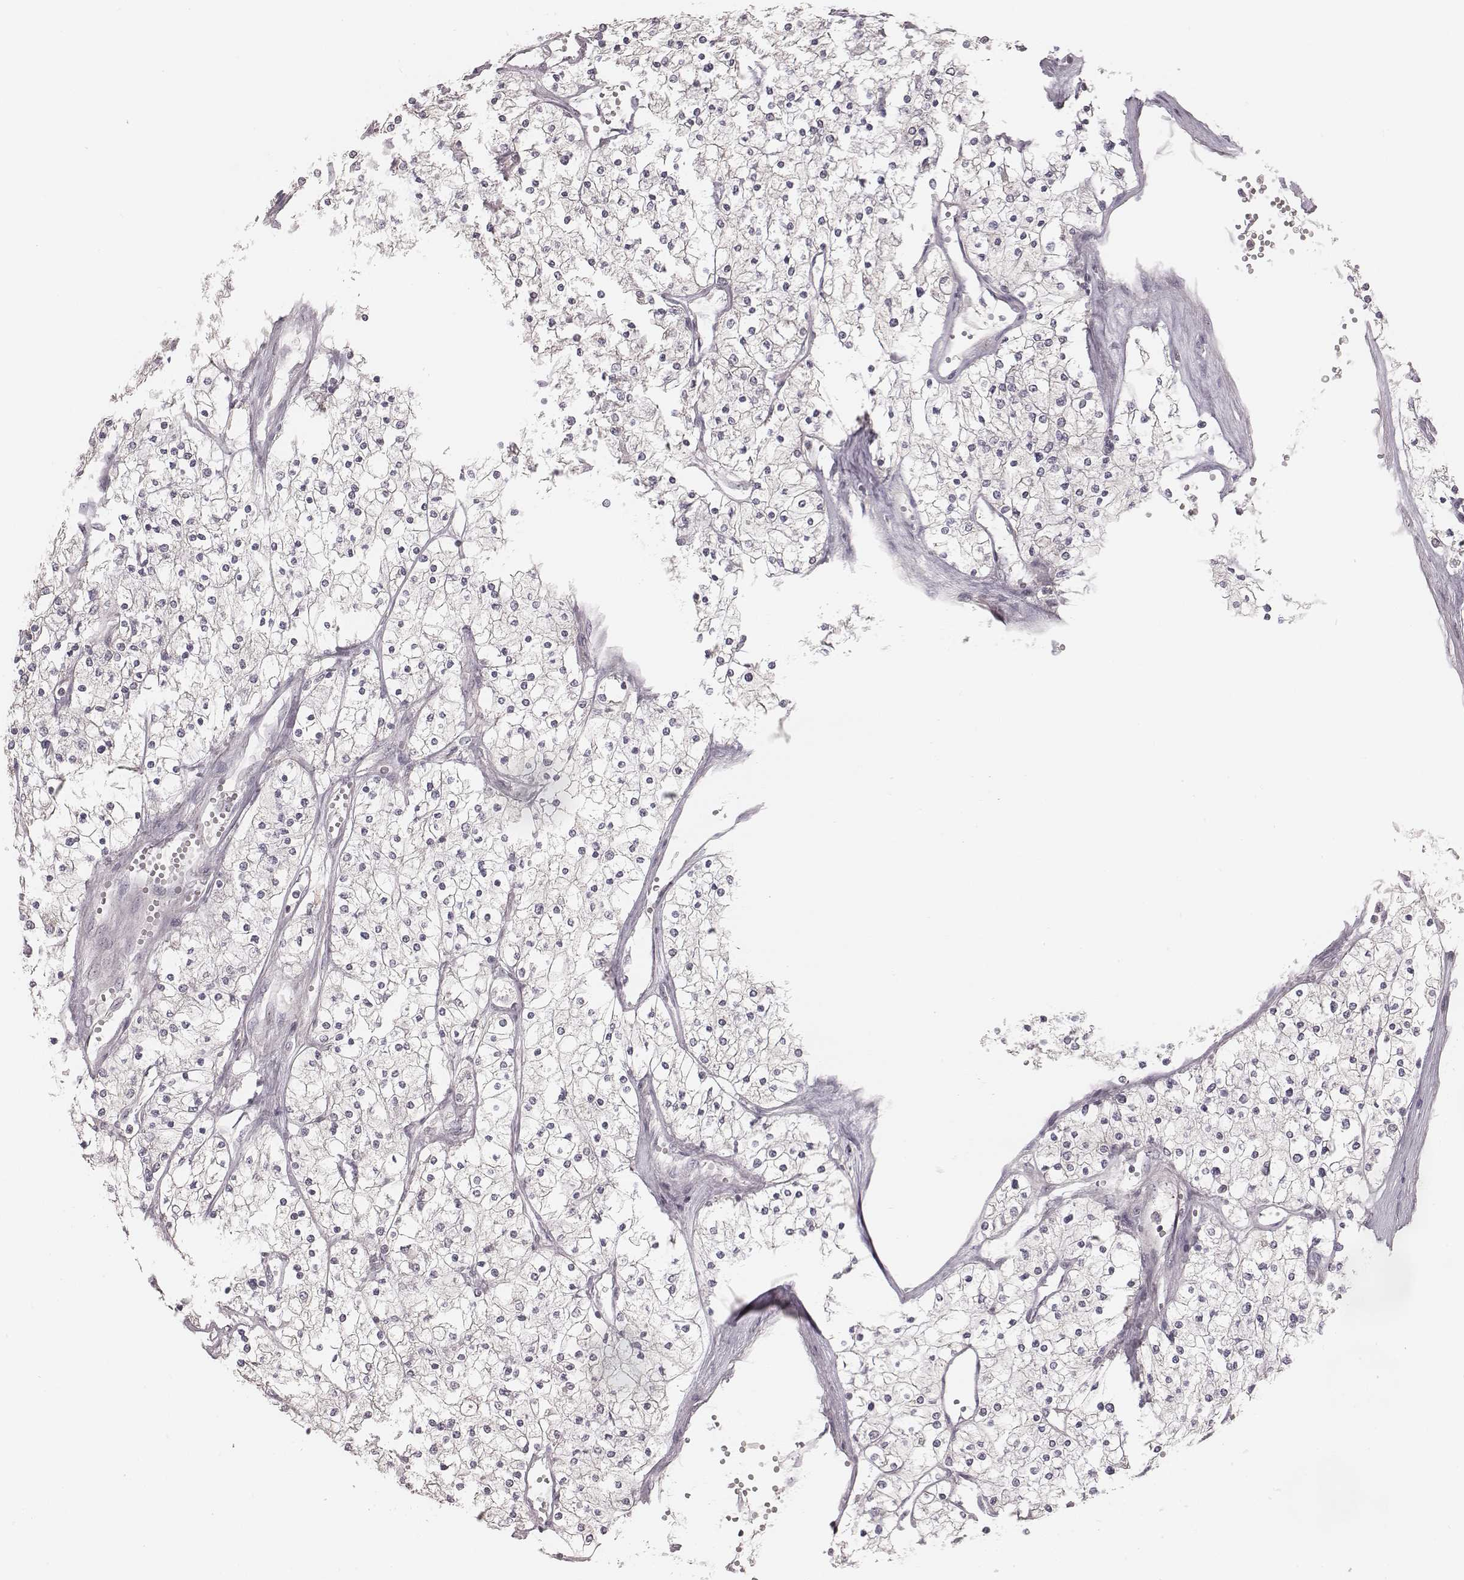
{"staining": {"intensity": "negative", "quantity": "none", "location": "none"}, "tissue": "renal cancer", "cell_type": "Tumor cells", "image_type": "cancer", "snomed": [{"axis": "morphology", "description": "Adenocarcinoma, NOS"}, {"axis": "topography", "description": "Kidney"}], "caption": "Tumor cells show no significant protein expression in renal cancer (adenocarcinoma).", "gene": "TDRD5", "patient": {"sex": "male", "age": 80}}